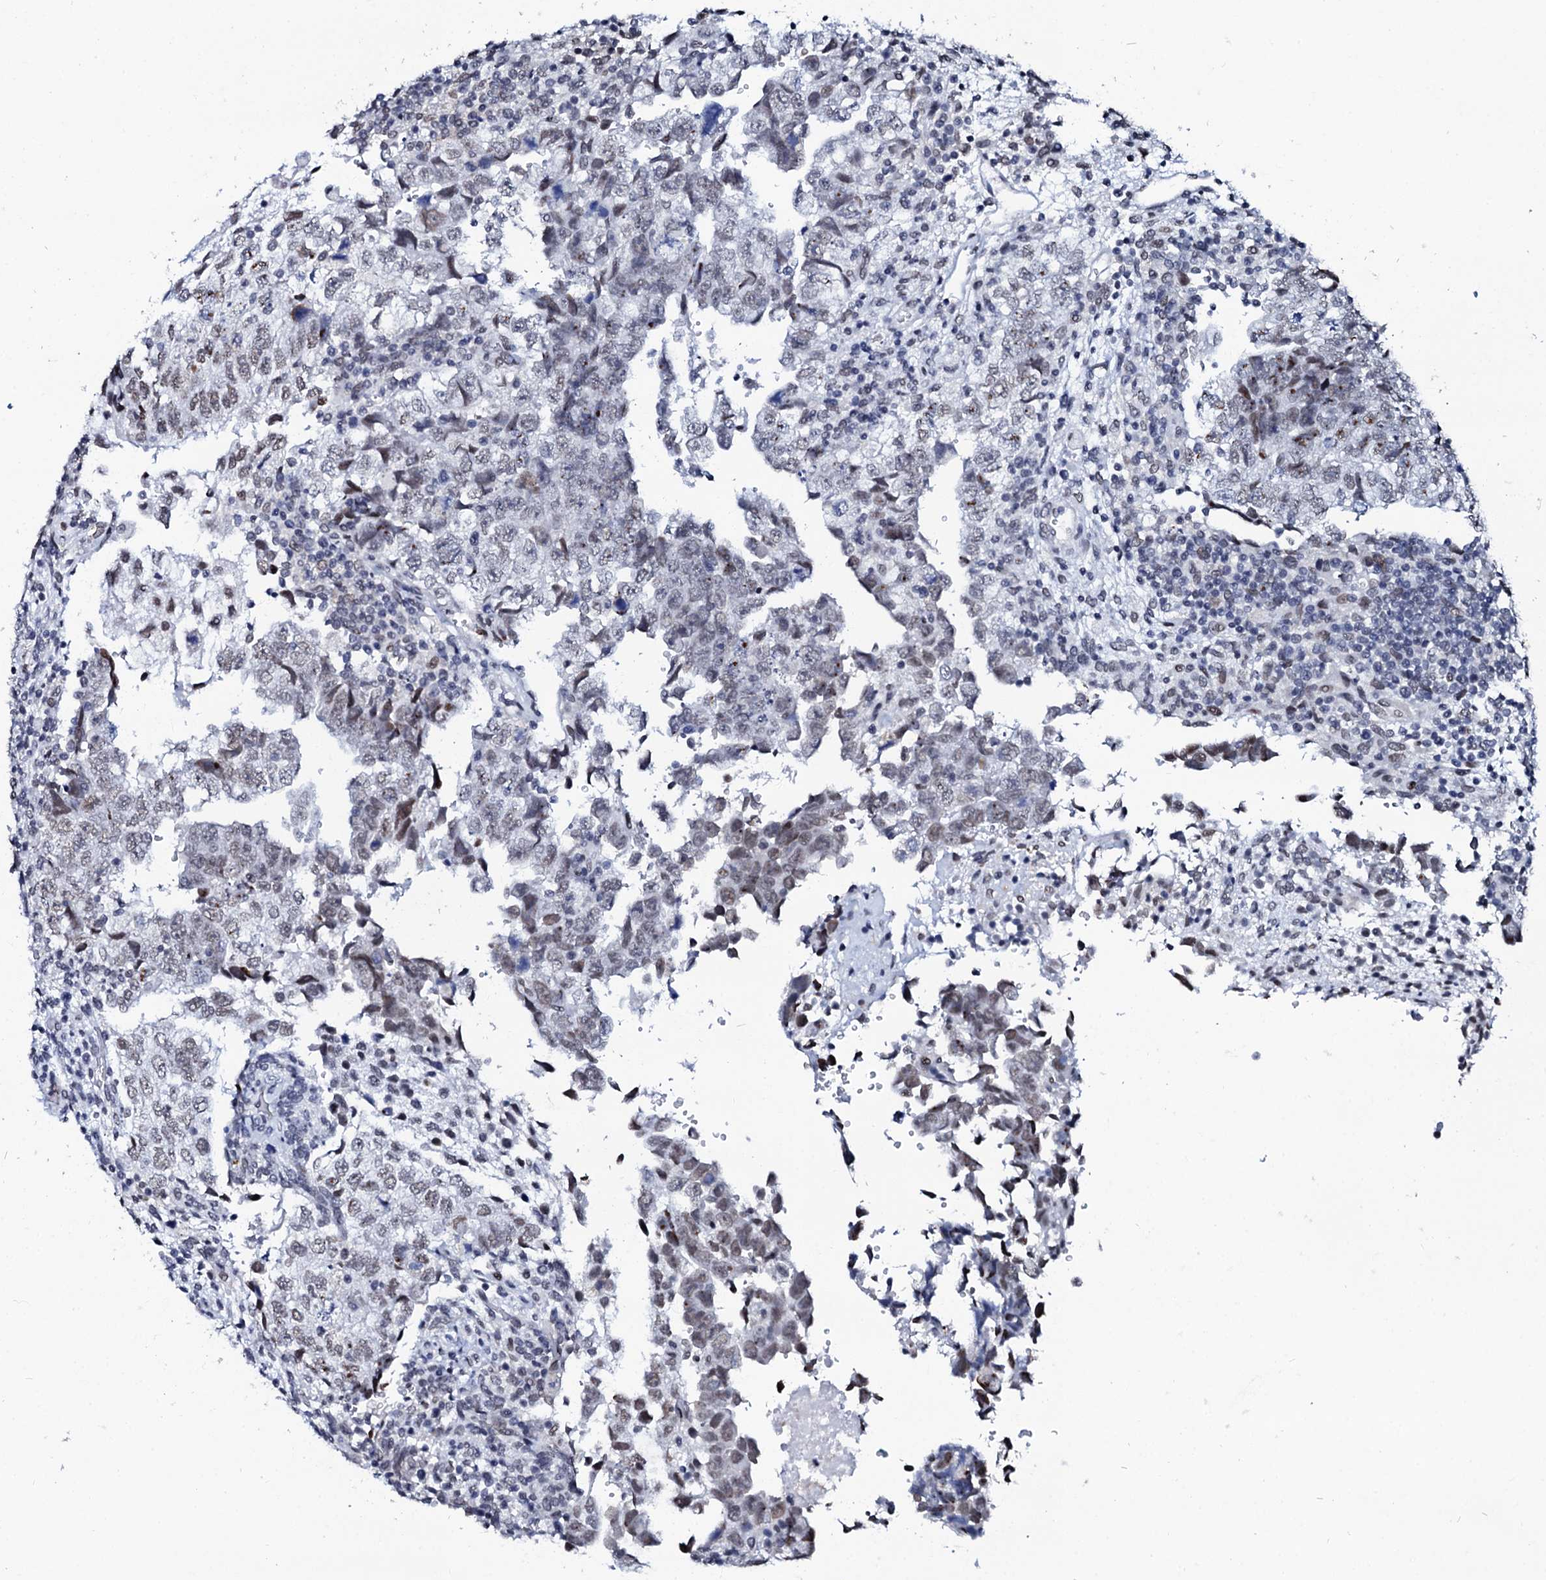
{"staining": {"intensity": "weak", "quantity": "<25%", "location": "nuclear"}, "tissue": "testis cancer", "cell_type": "Tumor cells", "image_type": "cancer", "snomed": [{"axis": "morphology", "description": "Carcinoma, Embryonal, NOS"}, {"axis": "topography", "description": "Testis"}], "caption": "This is a micrograph of immunohistochemistry staining of testis cancer (embryonal carcinoma), which shows no staining in tumor cells.", "gene": "SPATA19", "patient": {"sex": "male", "age": 37}}